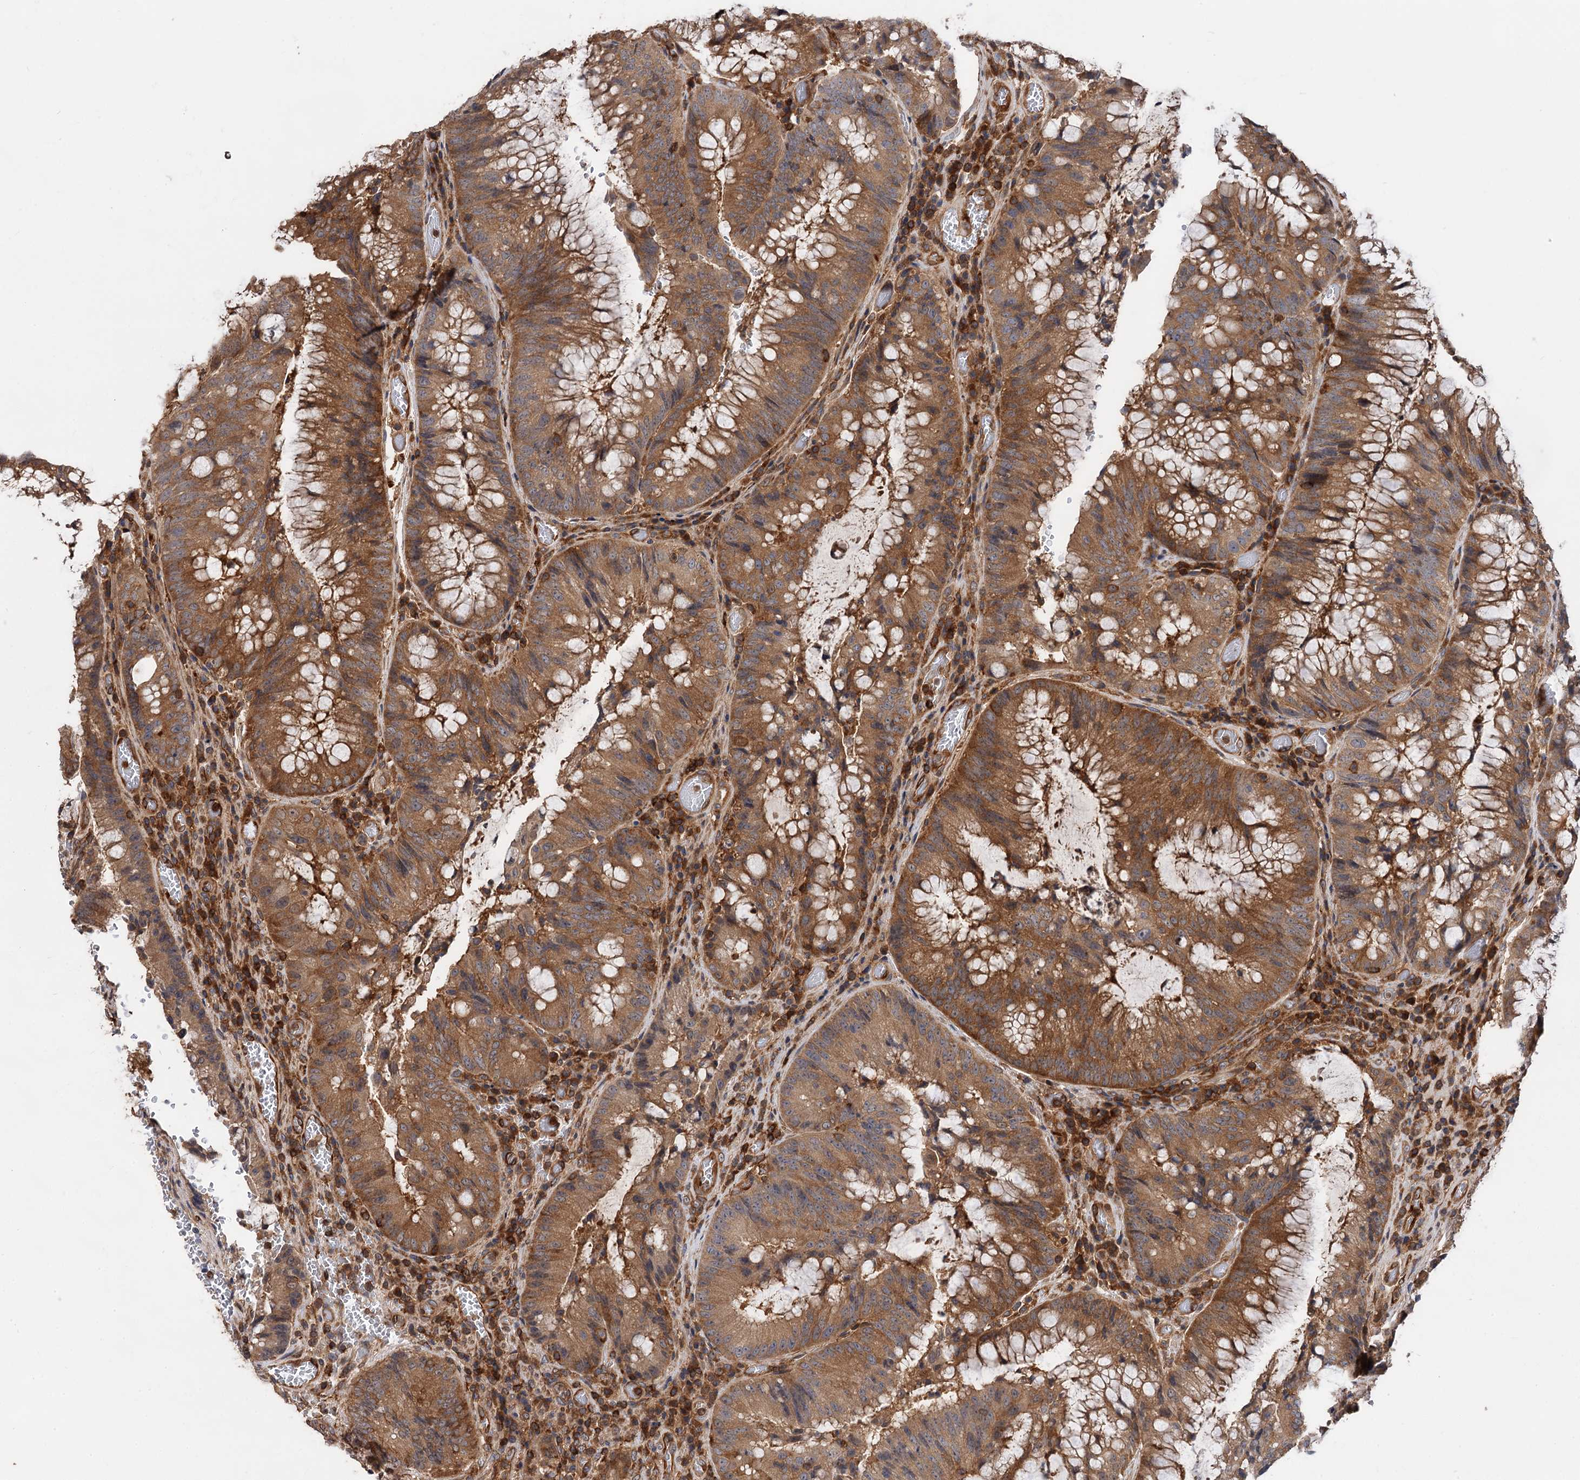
{"staining": {"intensity": "moderate", "quantity": ">75%", "location": "cytoplasmic/membranous"}, "tissue": "colorectal cancer", "cell_type": "Tumor cells", "image_type": "cancer", "snomed": [{"axis": "morphology", "description": "Adenocarcinoma, NOS"}, {"axis": "topography", "description": "Rectum"}], "caption": "A high-resolution image shows immunohistochemistry (IHC) staining of colorectal adenocarcinoma, which shows moderate cytoplasmic/membranous positivity in approximately >75% of tumor cells. Using DAB (brown) and hematoxylin (blue) stains, captured at high magnification using brightfield microscopy.", "gene": "PACS1", "patient": {"sex": "male", "age": 69}}